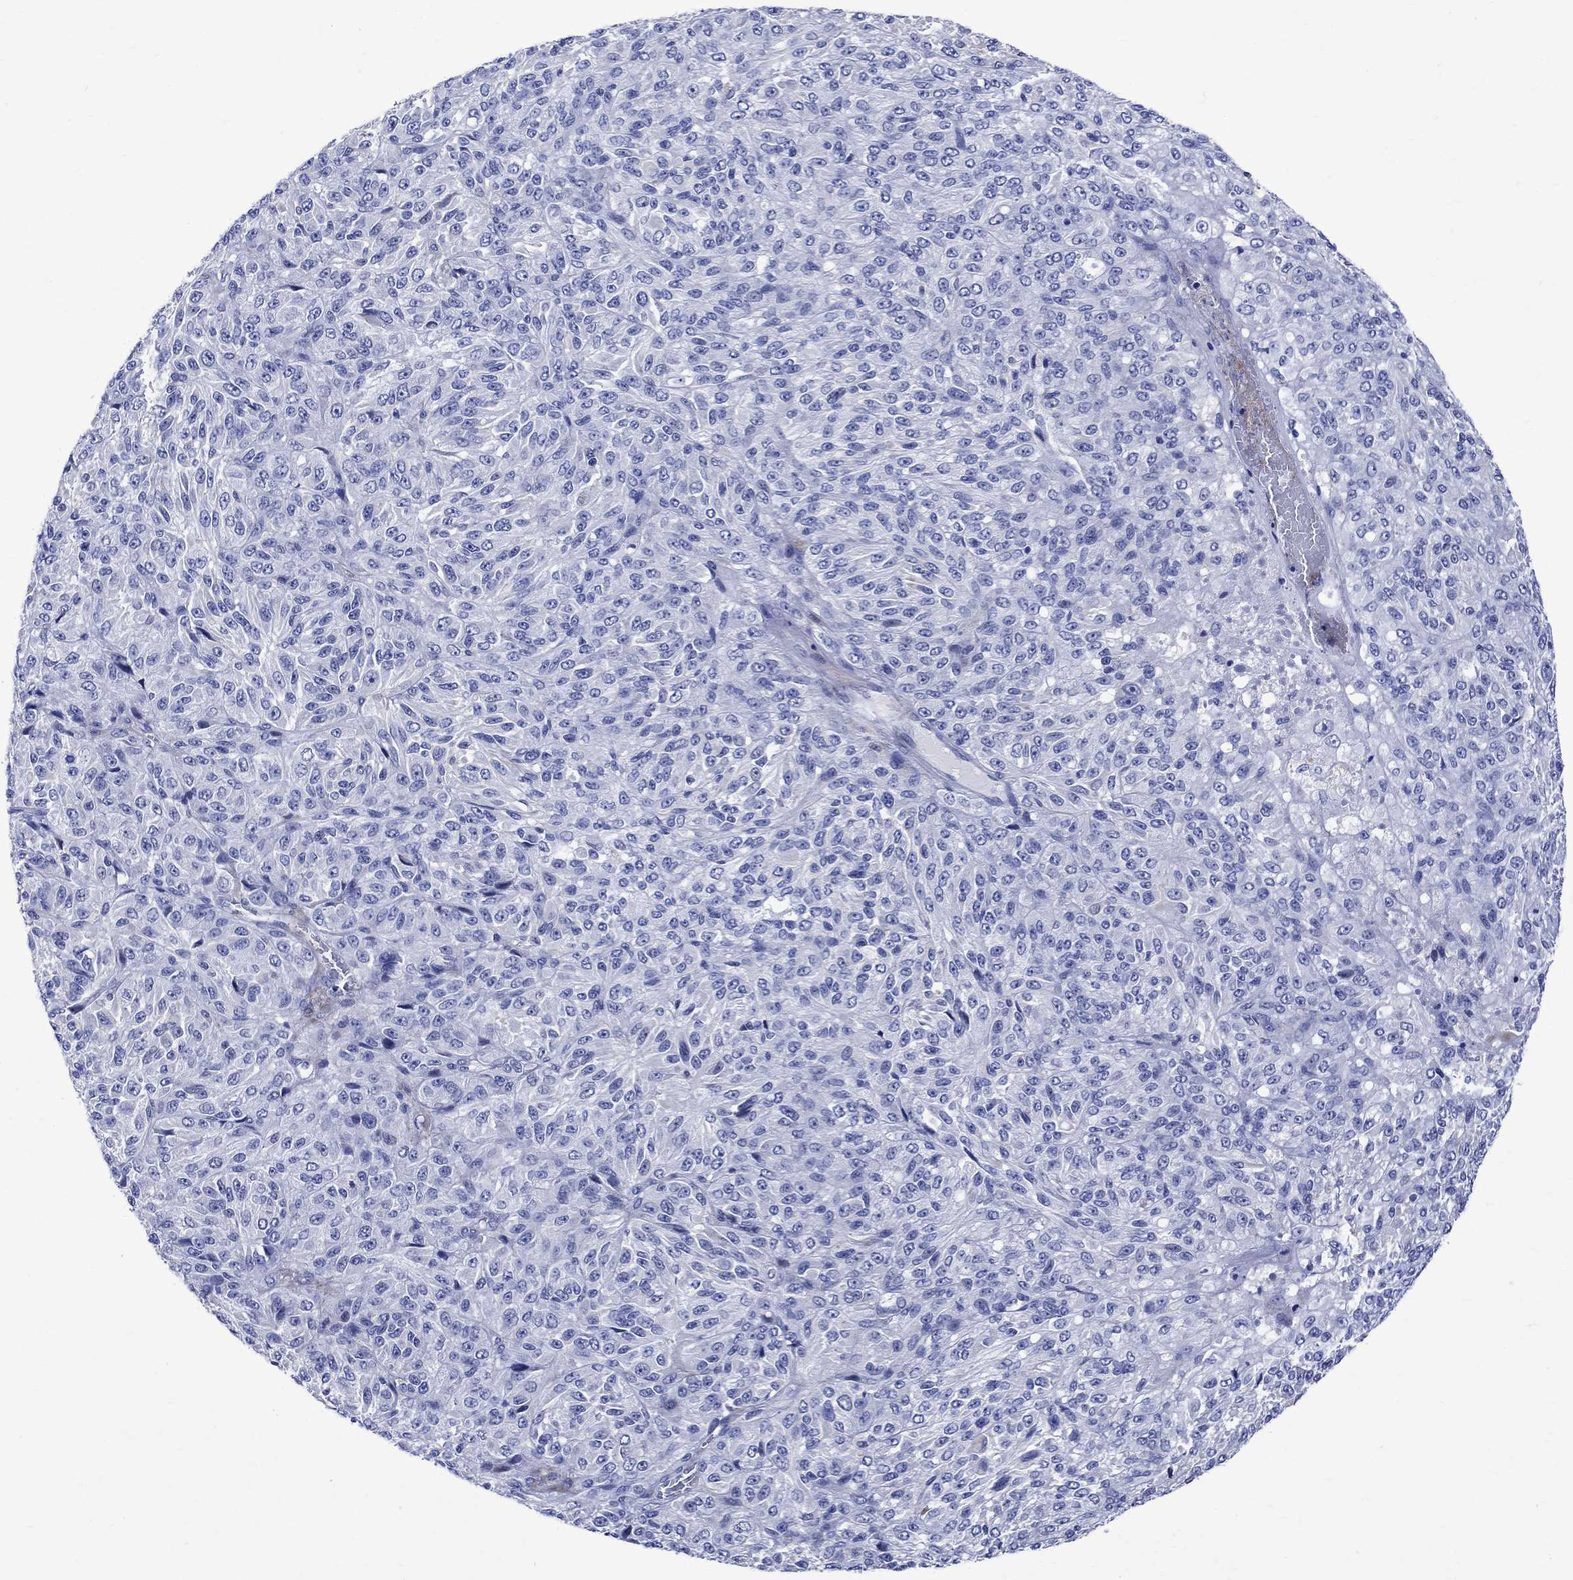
{"staining": {"intensity": "negative", "quantity": "none", "location": "none"}, "tissue": "melanoma", "cell_type": "Tumor cells", "image_type": "cancer", "snomed": [{"axis": "morphology", "description": "Malignant melanoma, Metastatic site"}, {"axis": "topography", "description": "Brain"}], "caption": "Malignant melanoma (metastatic site) stained for a protein using immunohistochemistry (IHC) demonstrates no staining tumor cells.", "gene": "PARVB", "patient": {"sex": "female", "age": 56}}